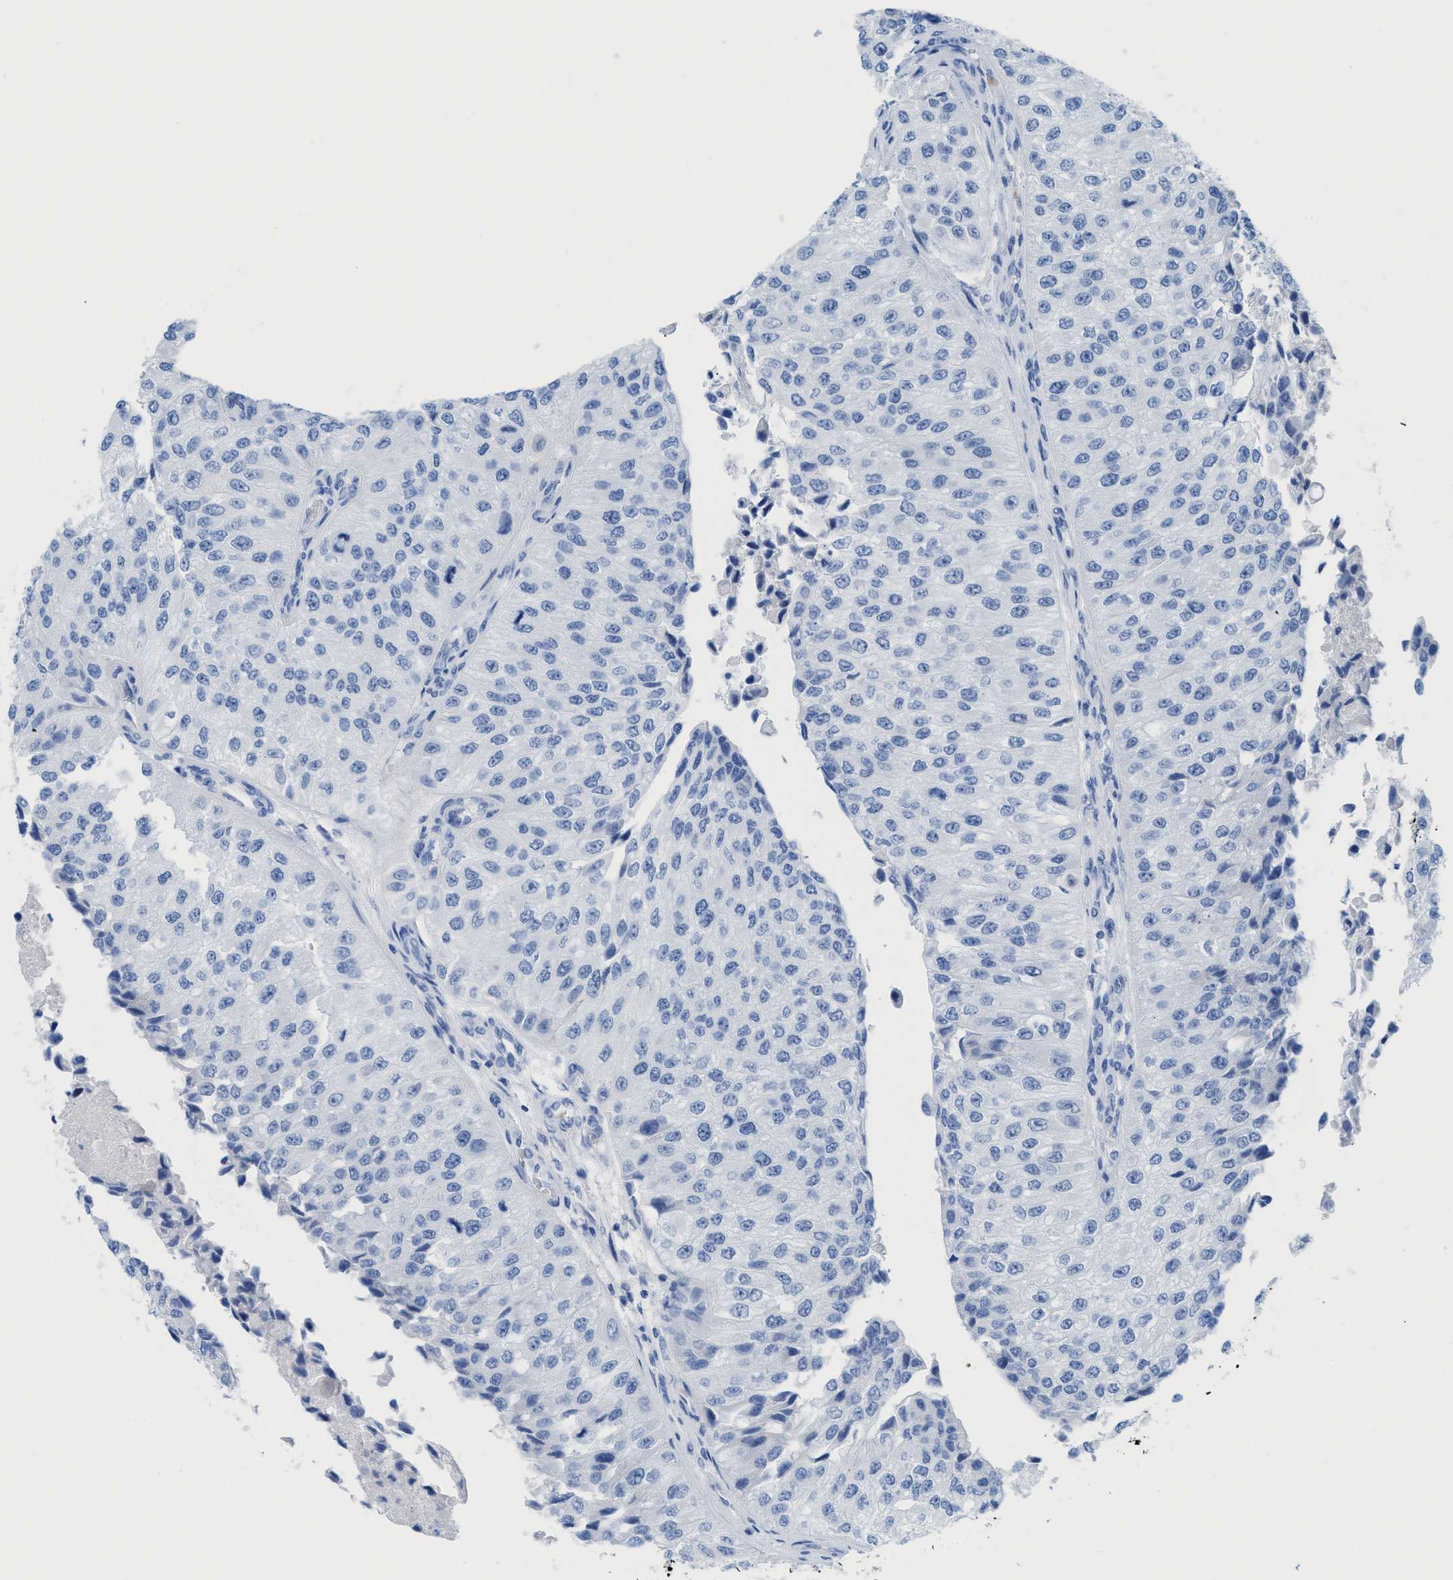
{"staining": {"intensity": "negative", "quantity": "none", "location": "none"}, "tissue": "urothelial cancer", "cell_type": "Tumor cells", "image_type": "cancer", "snomed": [{"axis": "morphology", "description": "Urothelial carcinoma, High grade"}, {"axis": "topography", "description": "Kidney"}, {"axis": "topography", "description": "Urinary bladder"}], "caption": "High power microscopy histopathology image of an immunohistochemistry (IHC) micrograph of urothelial cancer, revealing no significant staining in tumor cells. (Stains: DAB immunohistochemistry (IHC) with hematoxylin counter stain, Microscopy: brightfield microscopy at high magnification).", "gene": "ANKFN1", "patient": {"sex": "male", "age": 77}}